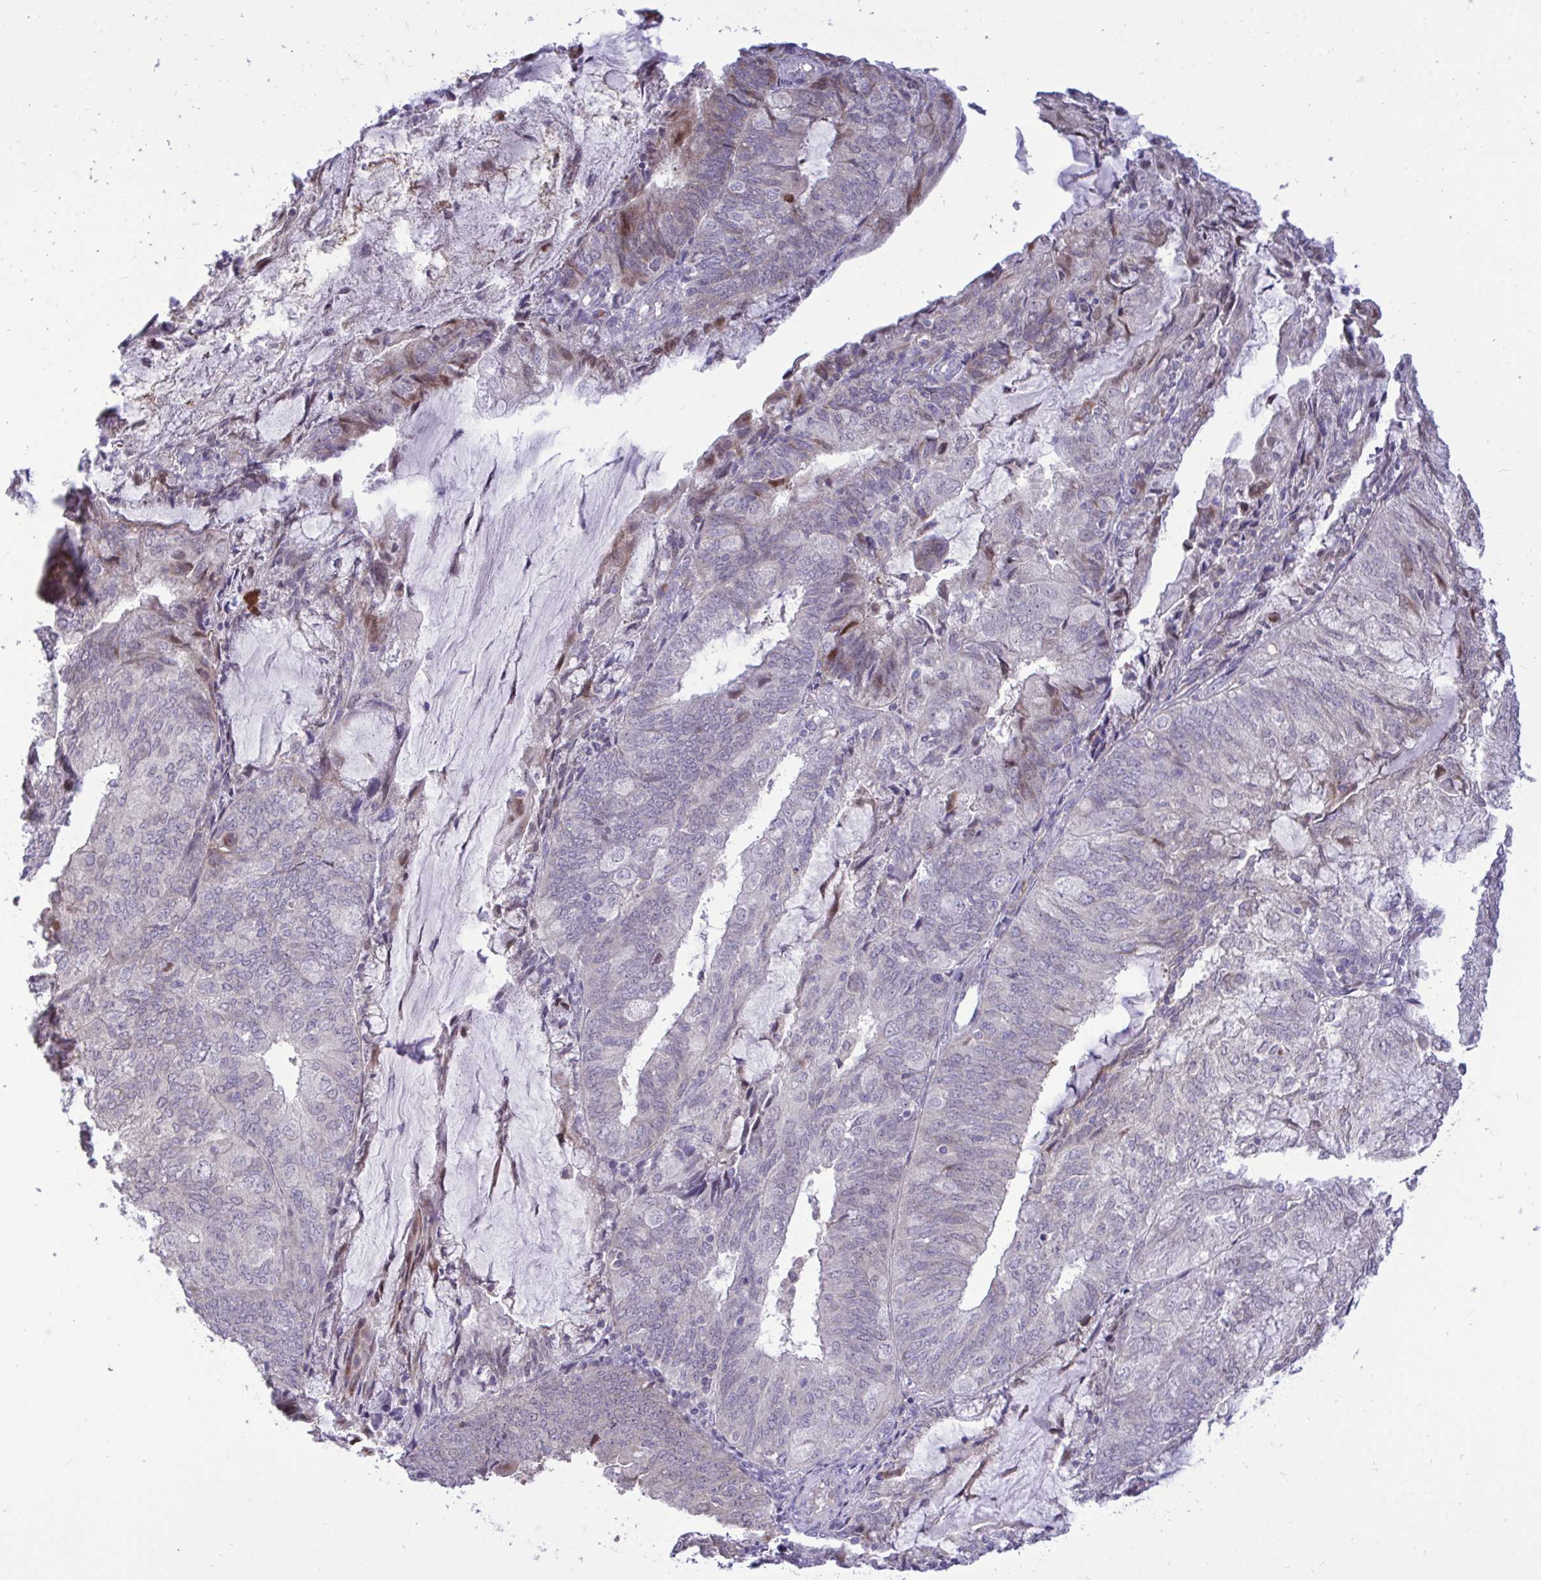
{"staining": {"intensity": "weak", "quantity": "<25%", "location": "cytoplasmic/membranous"}, "tissue": "endometrial cancer", "cell_type": "Tumor cells", "image_type": "cancer", "snomed": [{"axis": "morphology", "description": "Adenocarcinoma, NOS"}, {"axis": "topography", "description": "Endometrium"}], "caption": "This is an IHC photomicrograph of human endometrial cancer. There is no expression in tumor cells.", "gene": "EPOP", "patient": {"sex": "female", "age": 81}}